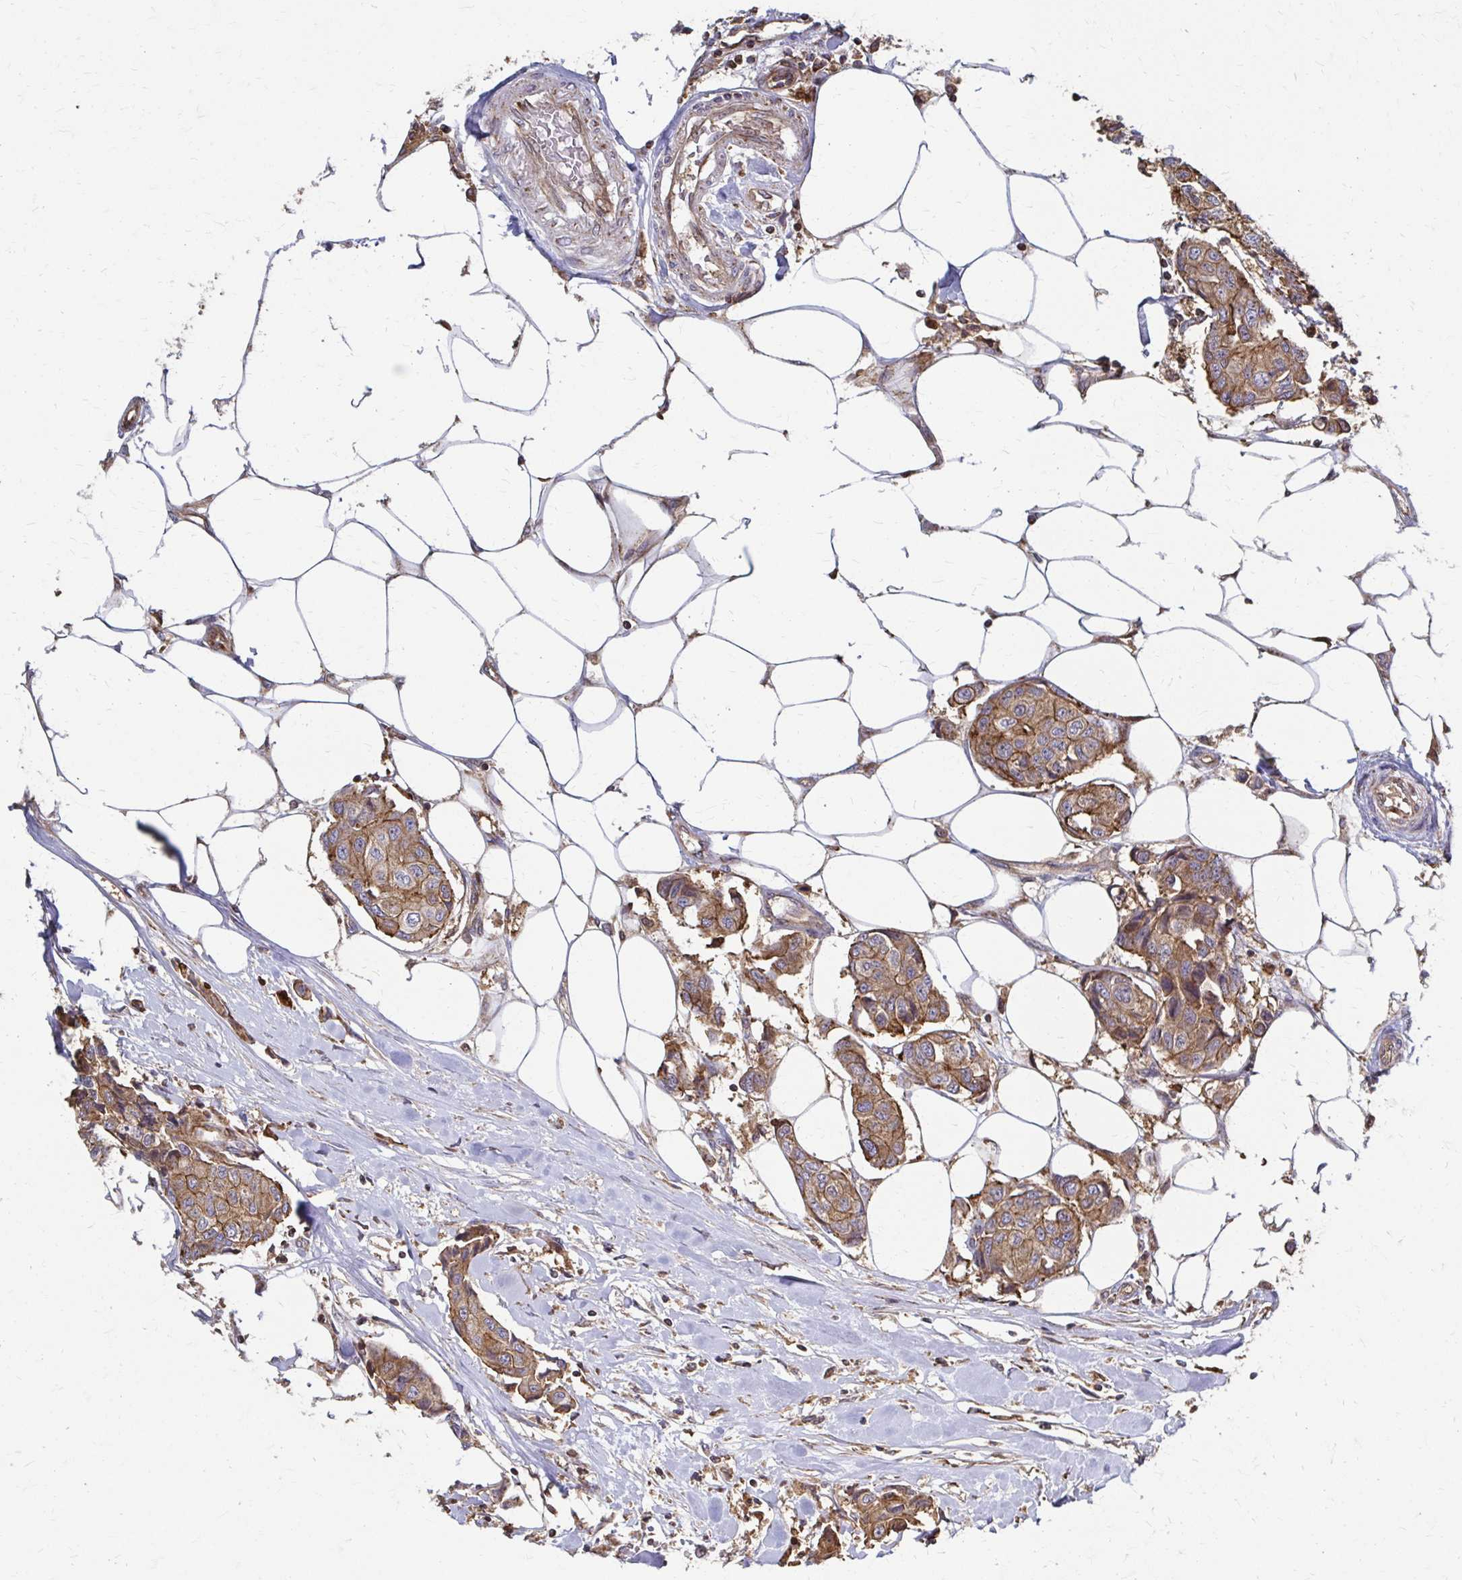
{"staining": {"intensity": "moderate", "quantity": ">75%", "location": "cytoplasmic/membranous"}, "tissue": "breast cancer", "cell_type": "Tumor cells", "image_type": "cancer", "snomed": [{"axis": "morphology", "description": "Duct carcinoma"}, {"axis": "topography", "description": "Breast"}, {"axis": "topography", "description": "Lymph node"}], "caption": "Intraductal carcinoma (breast) stained with IHC shows moderate cytoplasmic/membranous staining in about >75% of tumor cells.", "gene": "EEF2", "patient": {"sex": "female", "age": 80}}